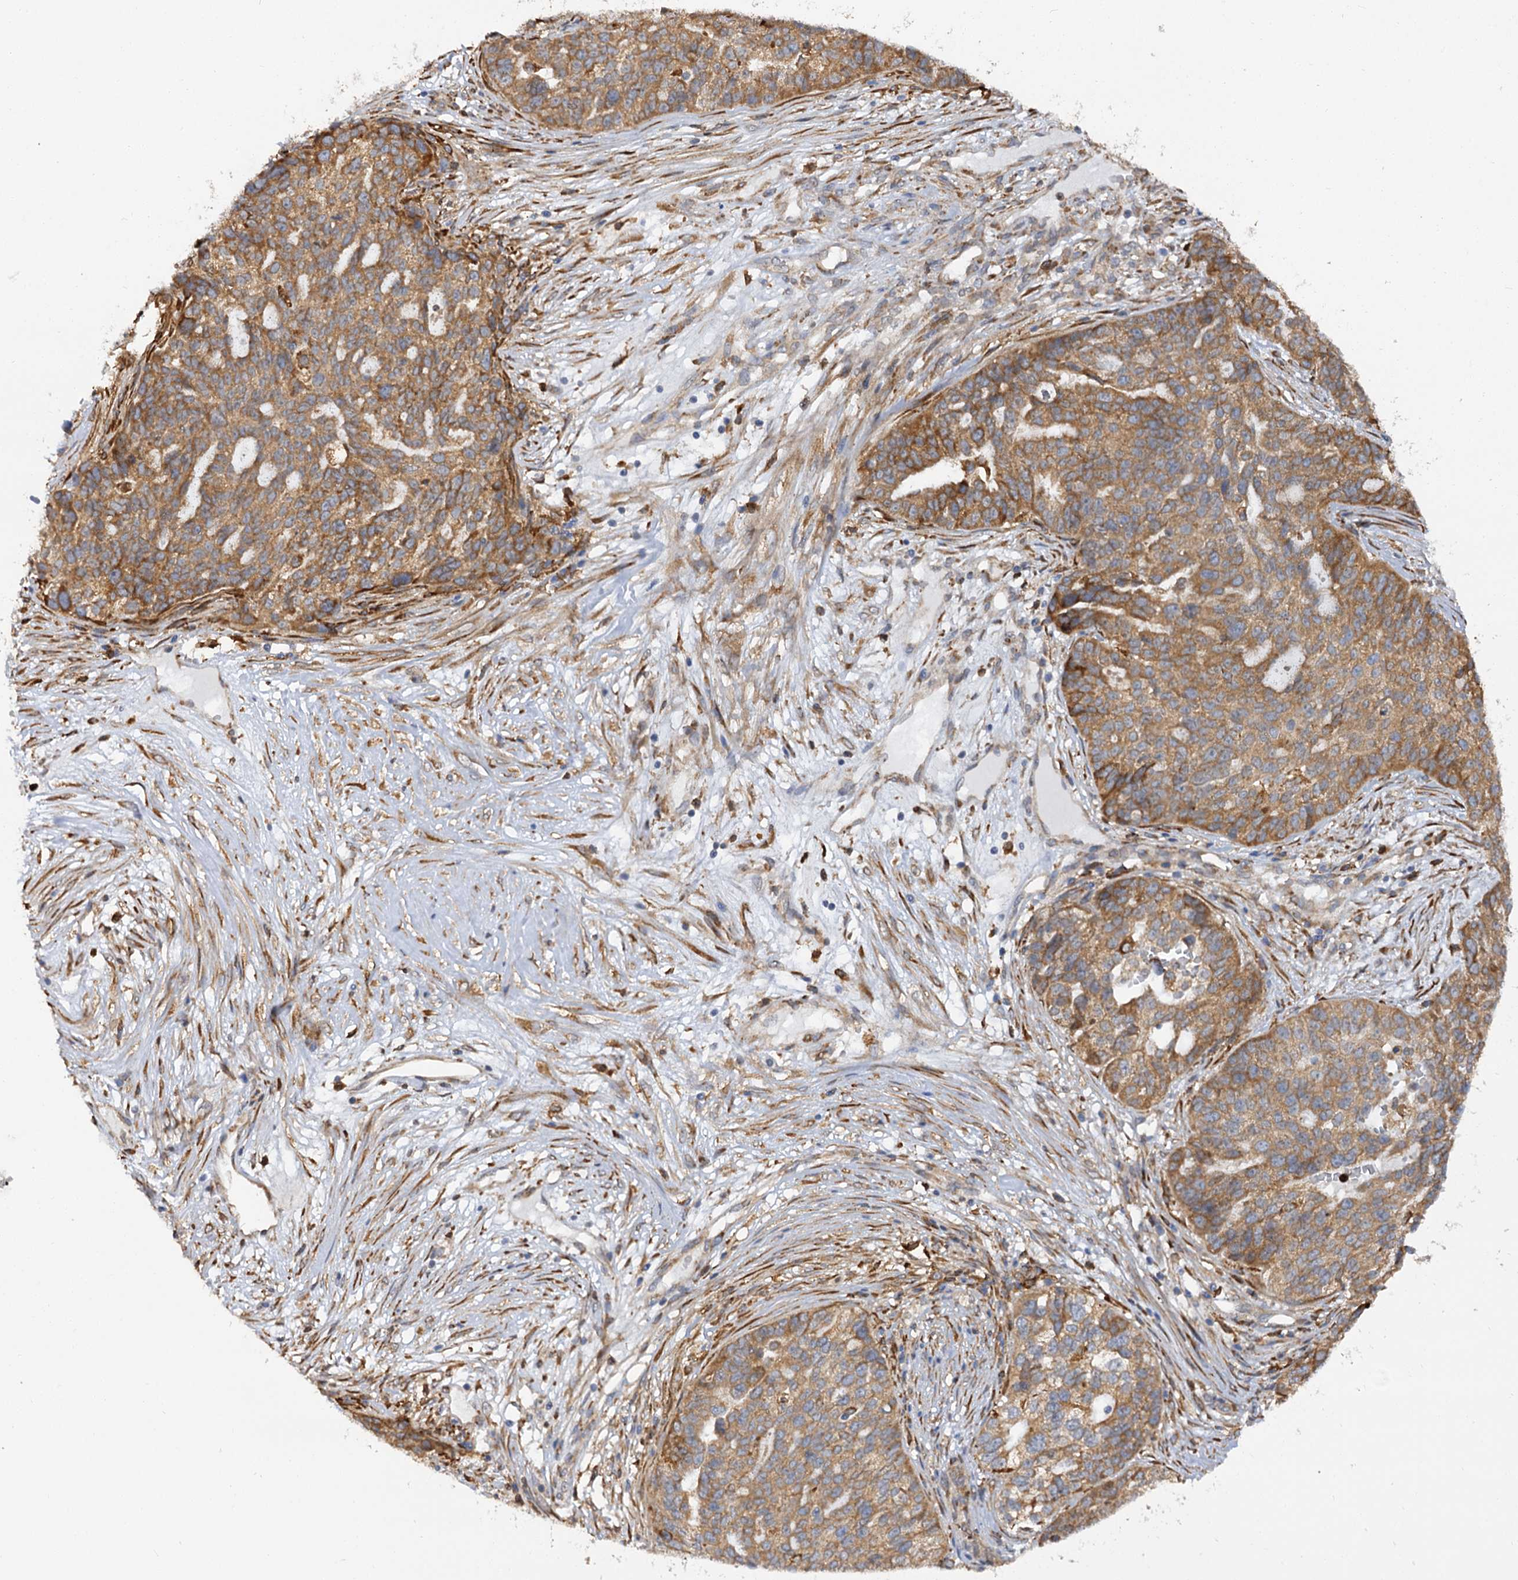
{"staining": {"intensity": "moderate", "quantity": ">75%", "location": "cytoplasmic/membranous"}, "tissue": "ovarian cancer", "cell_type": "Tumor cells", "image_type": "cancer", "snomed": [{"axis": "morphology", "description": "Cystadenocarcinoma, serous, NOS"}, {"axis": "topography", "description": "Ovary"}], "caption": "Human serous cystadenocarcinoma (ovarian) stained for a protein (brown) shows moderate cytoplasmic/membranous positive positivity in about >75% of tumor cells.", "gene": "PPIP5K2", "patient": {"sex": "female", "age": 59}}